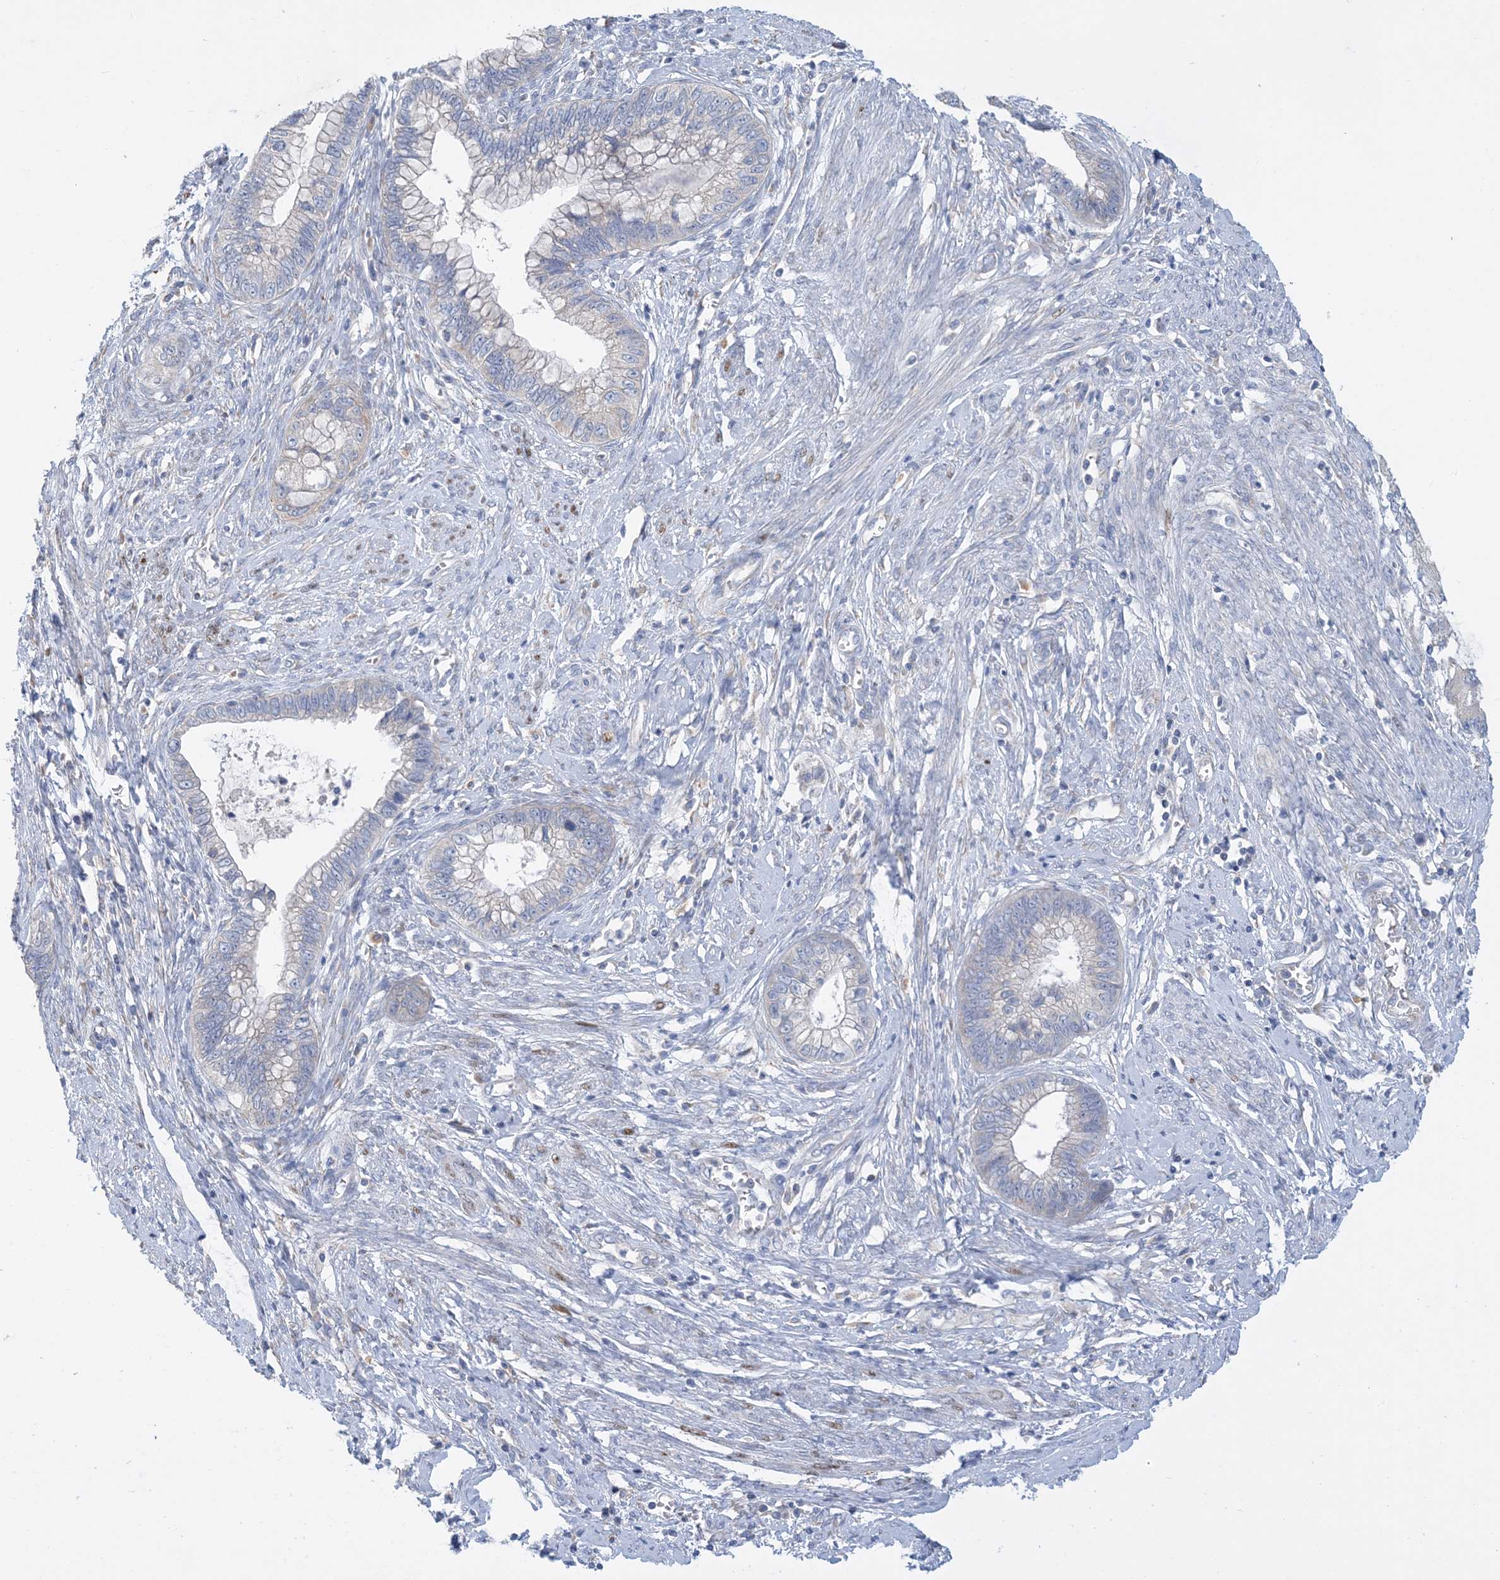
{"staining": {"intensity": "negative", "quantity": "none", "location": "none"}, "tissue": "cervical cancer", "cell_type": "Tumor cells", "image_type": "cancer", "snomed": [{"axis": "morphology", "description": "Adenocarcinoma, NOS"}, {"axis": "topography", "description": "Cervix"}], "caption": "The immunohistochemistry image has no significant expression in tumor cells of cervical adenocarcinoma tissue.", "gene": "ZCCHC18", "patient": {"sex": "female", "age": 44}}